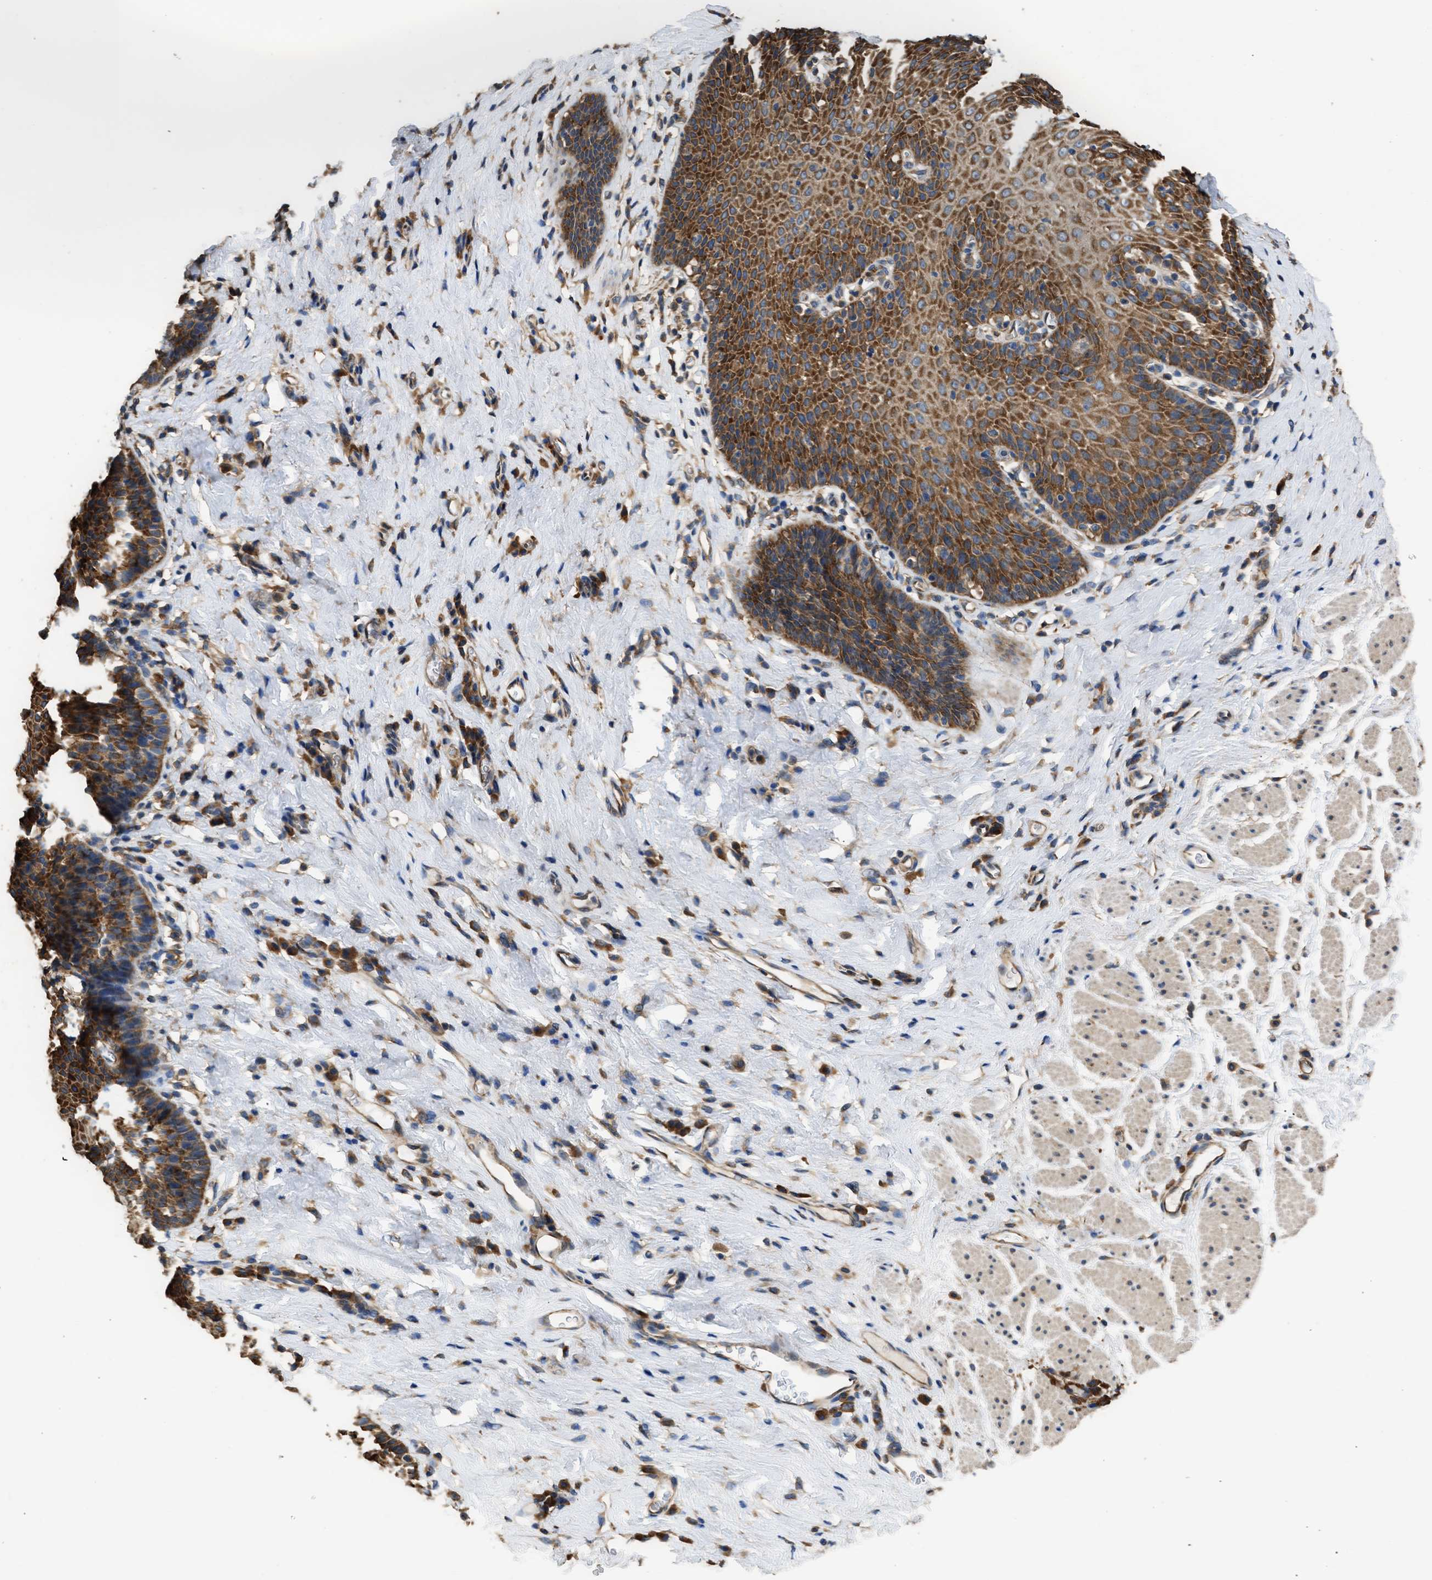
{"staining": {"intensity": "strong", "quantity": ">75%", "location": "cytoplasmic/membranous"}, "tissue": "esophagus", "cell_type": "Squamous epithelial cells", "image_type": "normal", "snomed": [{"axis": "morphology", "description": "Normal tissue, NOS"}, {"axis": "topography", "description": "Esophagus"}], "caption": "About >75% of squamous epithelial cells in unremarkable human esophagus display strong cytoplasmic/membranous protein positivity as visualized by brown immunohistochemical staining.", "gene": "SLC36A4", "patient": {"sex": "female", "age": 61}}